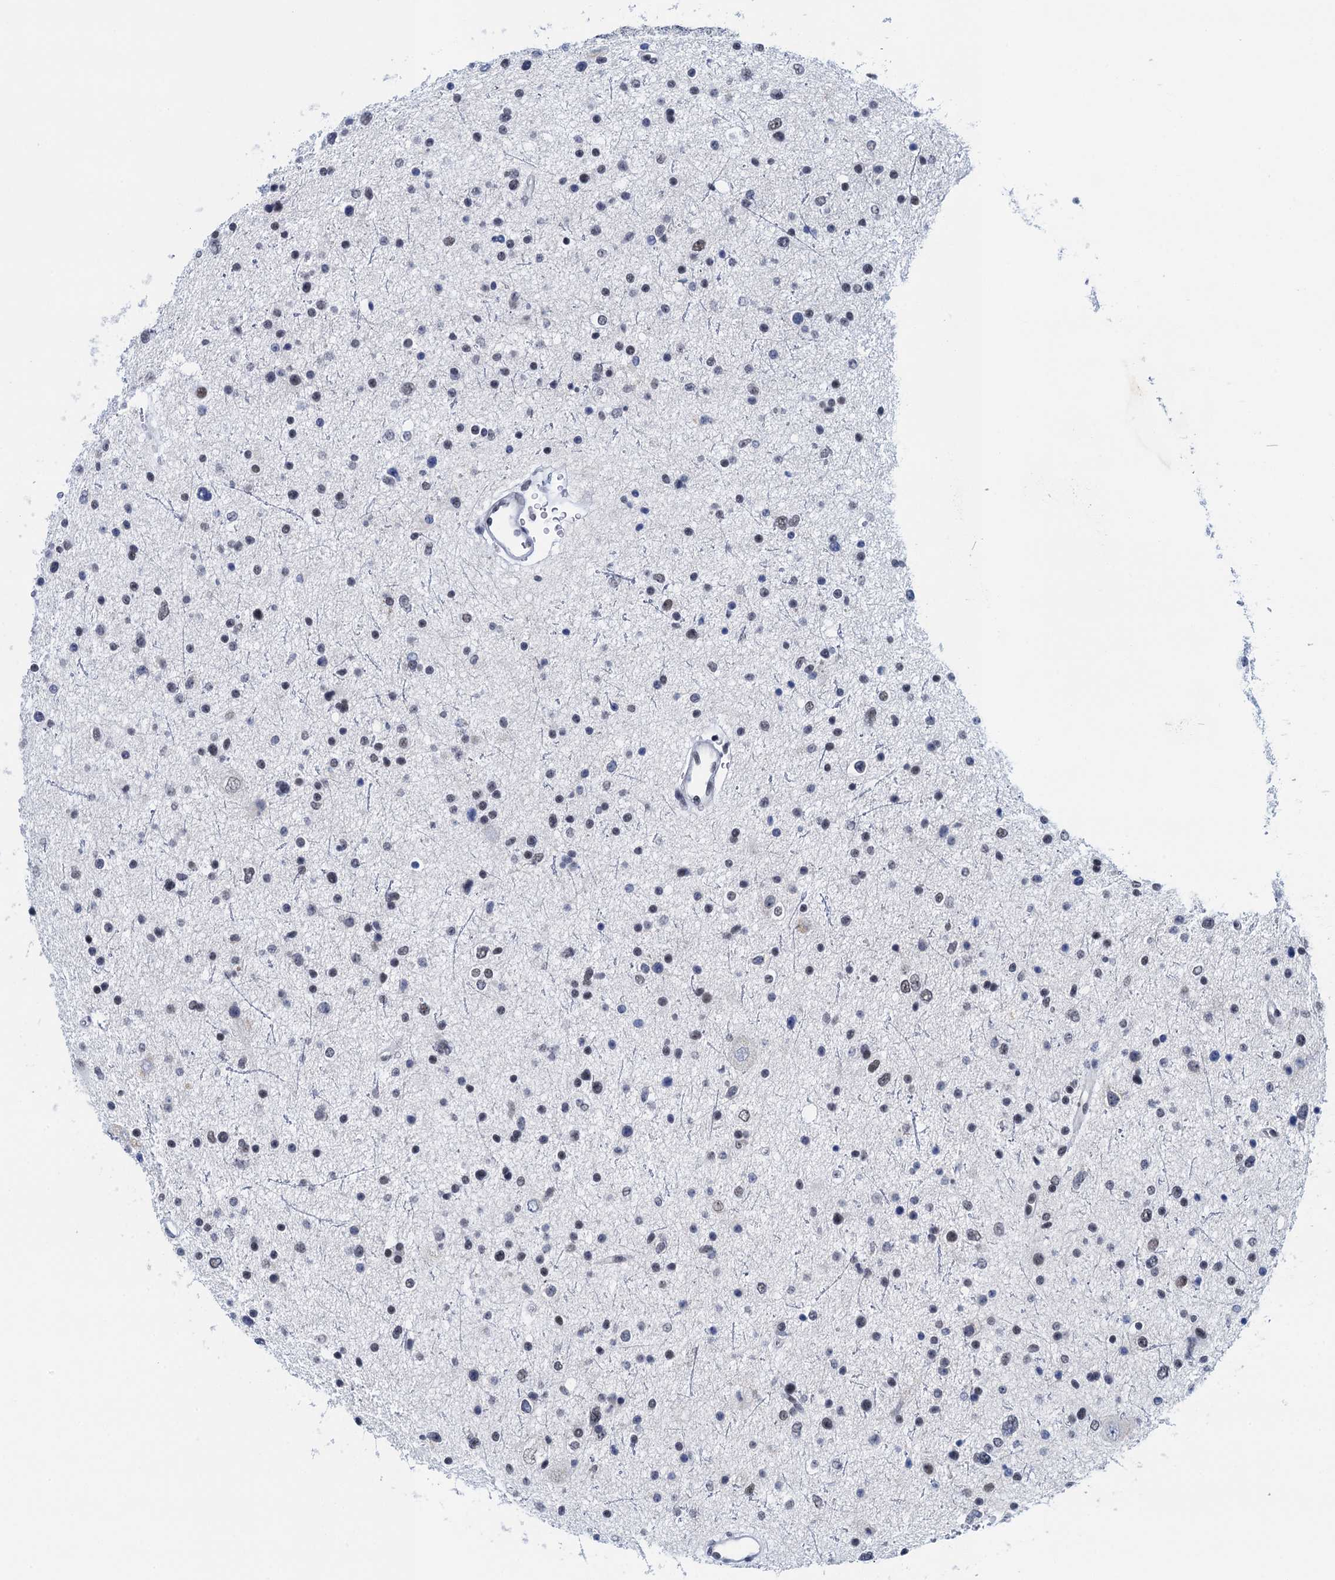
{"staining": {"intensity": "weak", "quantity": "<25%", "location": "nuclear"}, "tissue": "glioma", "cell_type": "Tumor cells", "image_type": "cancer", "snomed": [{"axis": "morphology", "description": "Glioma, malignant, Low grade"}, {"axis": "topography", "description": "Brain"}], "caption": "High power microscopy photomicrograph of an immunohistochemistry (IHC) histopathology image of glioma, revealing no significant staining in tumor cells.", "gene": "EPS8L1", "patient": {"sex": "female", "age": 37}}